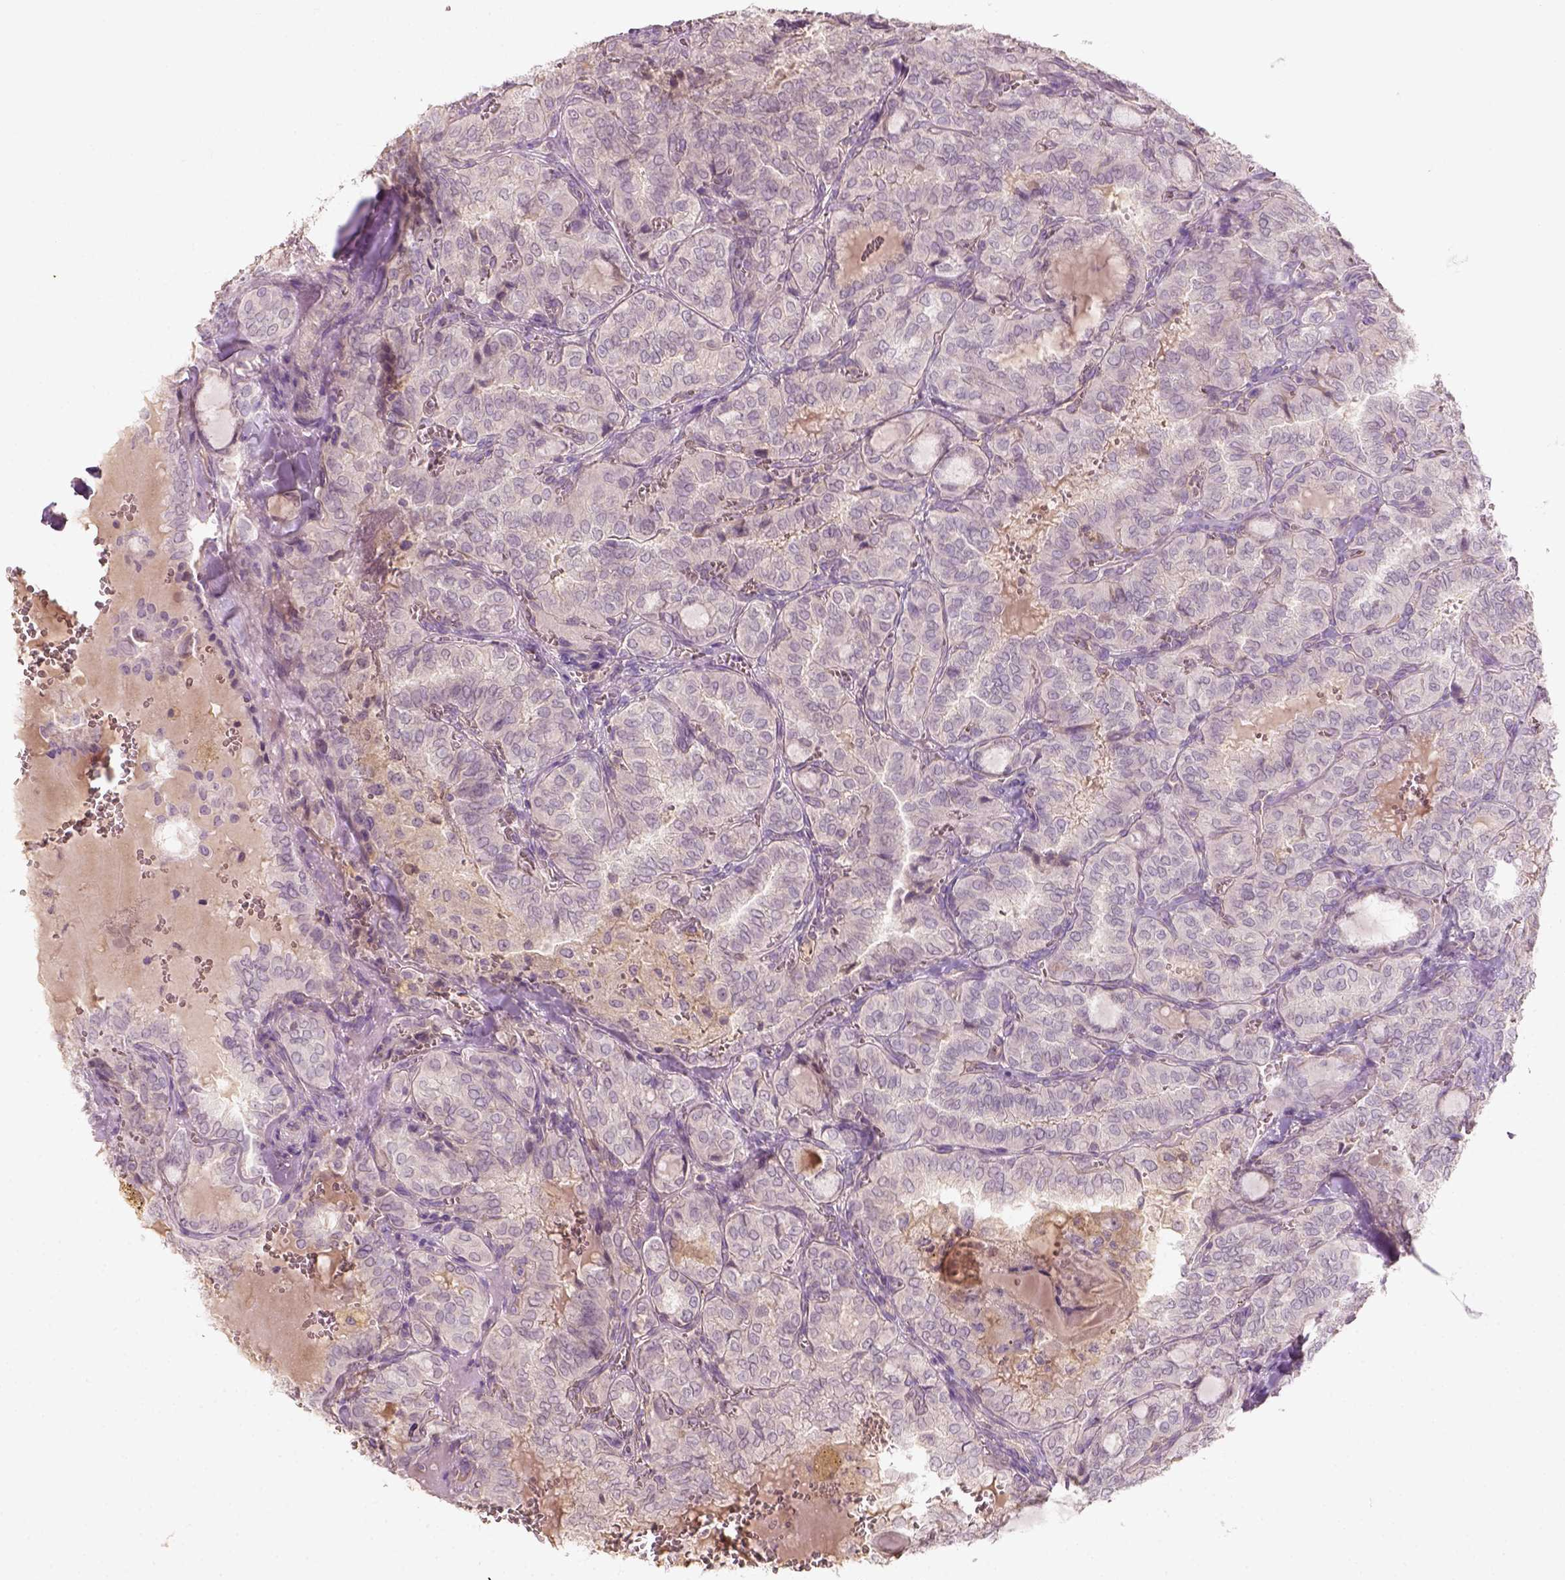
{"staining": {"intensity": "negative", "quantity": "none", "location": "none"}, "tissue": "thyroid cancer", "cell_type": "Tumor cells", "image_type": "cancer", "snomed": [{"axis": "morphology", "description": "Papillary adenocarcinoma, NOS"}, {"axis": "topography", "description": "Thyroid gland"}], "caption": "Histopathology image shows no significant protein expression in tumor cells of thyroid cancer.", "gene": "AQP9", "patient": {"sex": "female", "age": 41}}